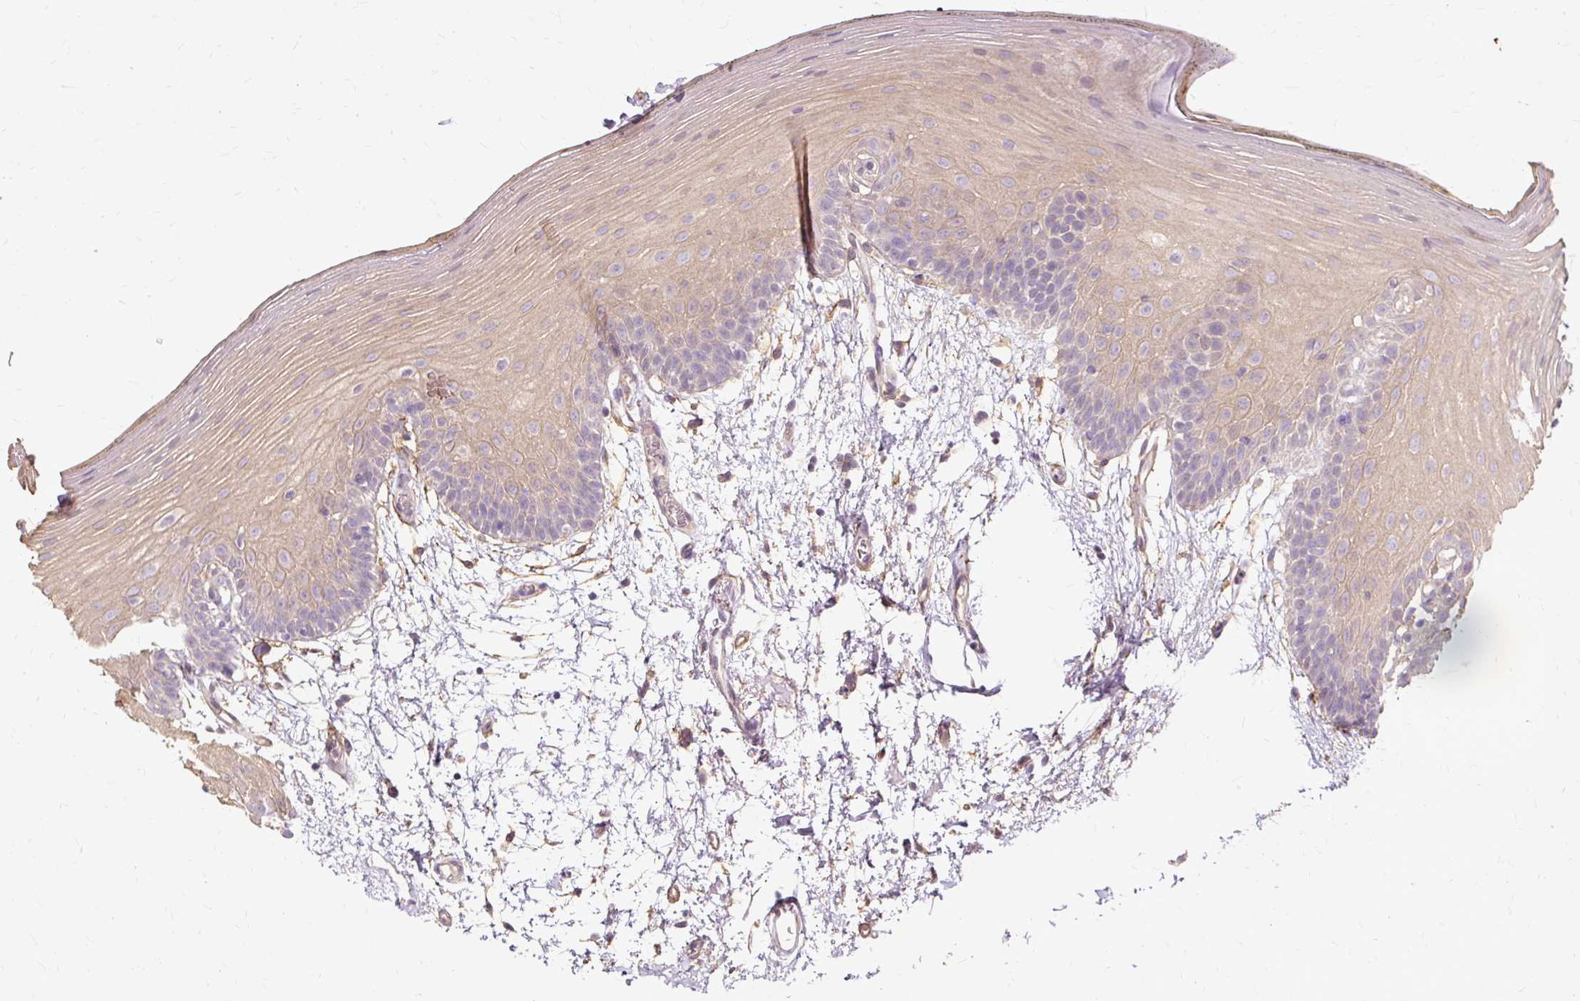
{"staining": {"intensity": "weak", "quantity": "<25%", "location": "cytoplasmic/membranous"}, "tissue": "oral mucosa", "cell_type": "Squamous epithelial cells", "image_type": "normal", "snomed": [{"axis": "morphology", "description": "Normal tissue, NOS"}, {"axis": "morphology", "description": "Squamous cell carcinoma, NOS"}, {"axis": "topography", "description": "Oral tissue"}, {"axis": "topography", "description": "Head-Neck"}], "caption": "A micrograph of human oral mucosa is negative for staining in squamous epithelial cells. Brightfield microscopy of immunohistochemistry stained with DAB (3,3'-diaminobenzidine) (brown) and hematoxylin (blue), captured at high magnification.", "gene": "TSPAN8", "patient": {"sex": "female", "age": 81}}